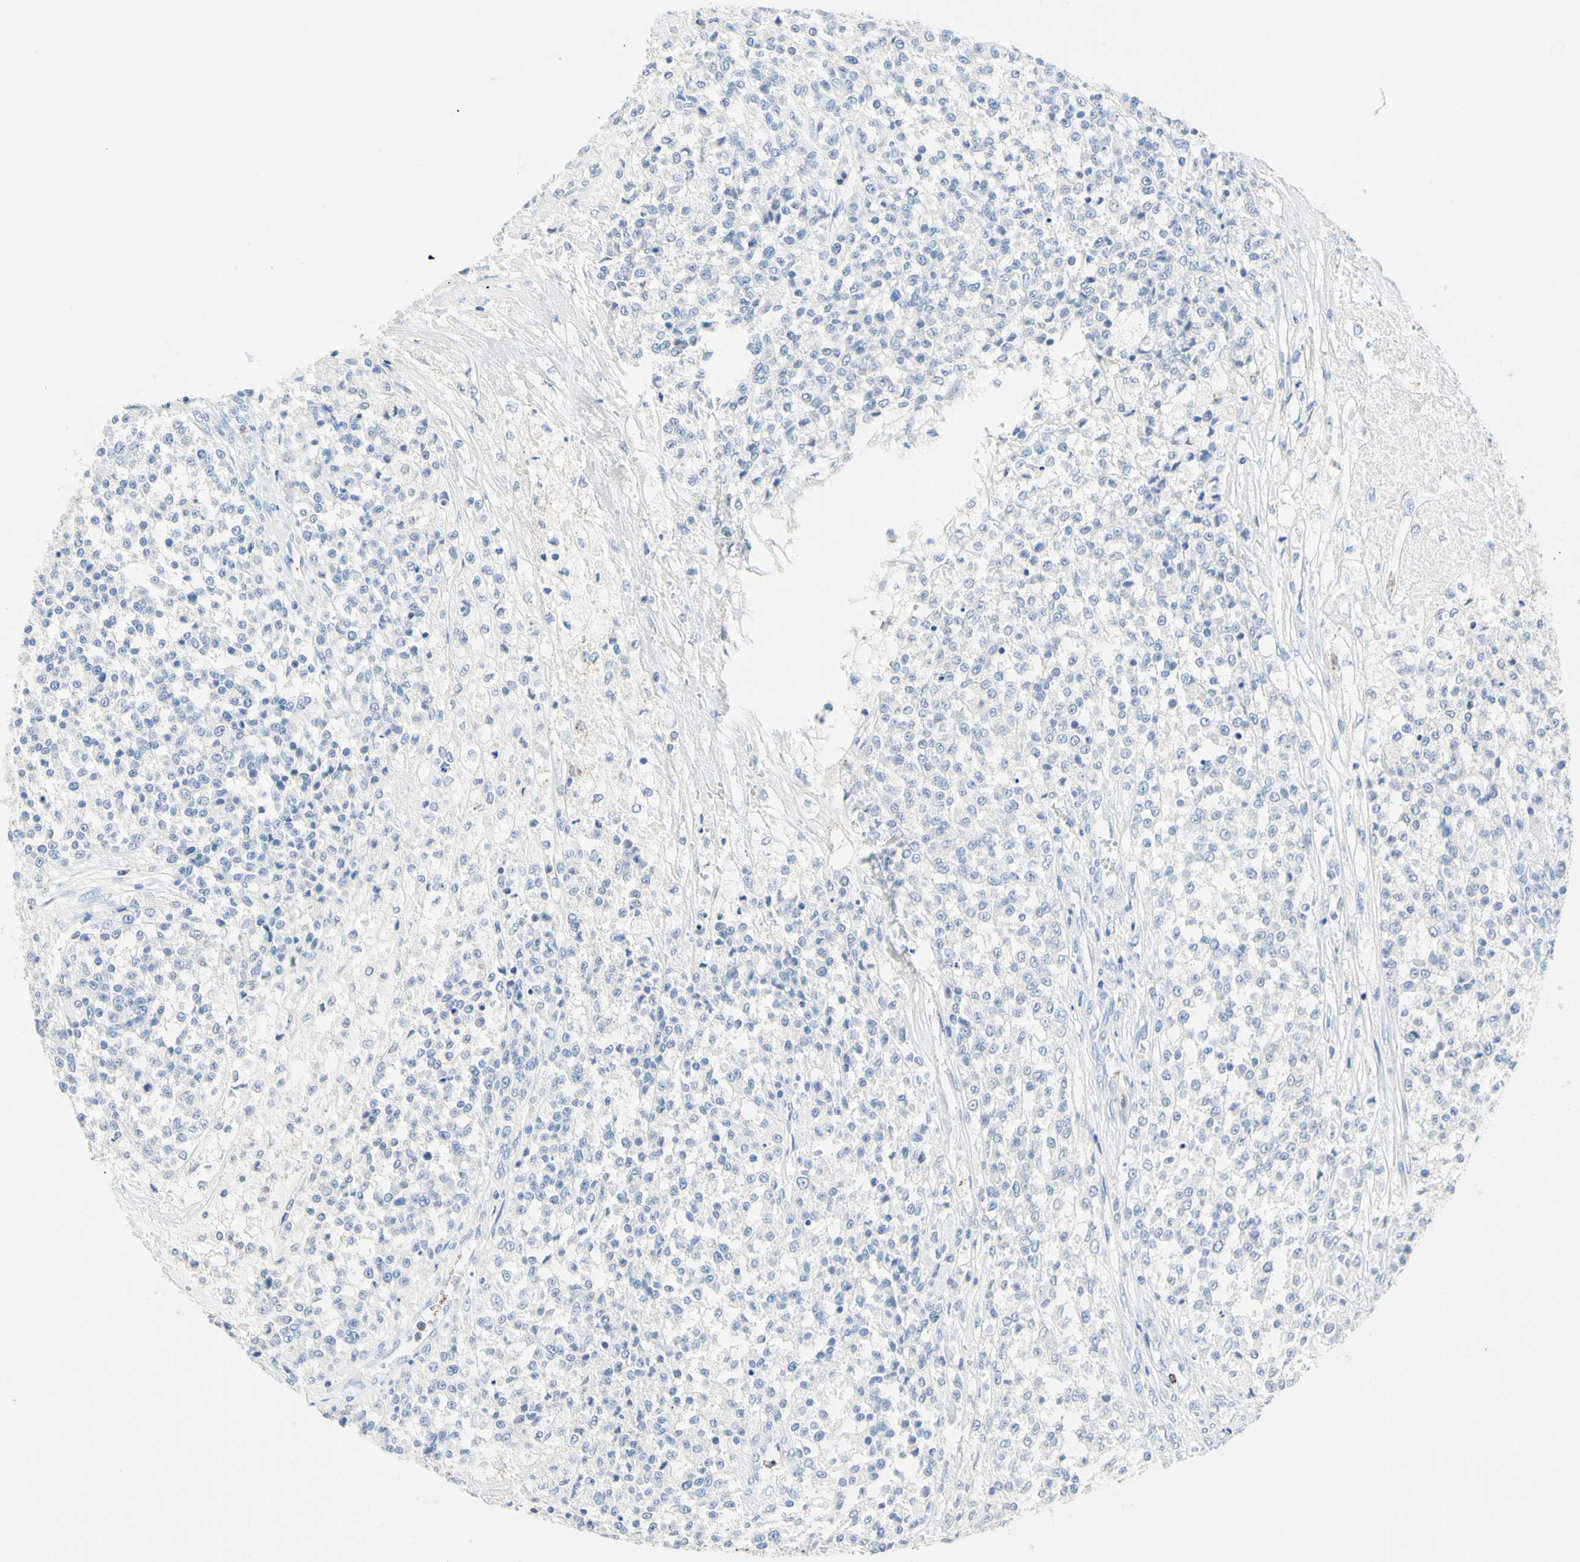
{"staining": {"intensity": "negative", "quantity": "none", "location": "none"}, "tissue": "testis cancer", "cell_type": "Tumor cells", "image_type": "cancer", "snomed": [{"axis": "morphology", "description": "Seminoma, NOS"}, {"axis": "topography", "description": "Testis"}], "caption": "High power microscopy photomicrograph of an IHC micrograph of testis seminoma, revealing no significant positivity in tumor cells.", "gene": "CYSLTR1", "patient": {"sex": "male", "age": 59}}